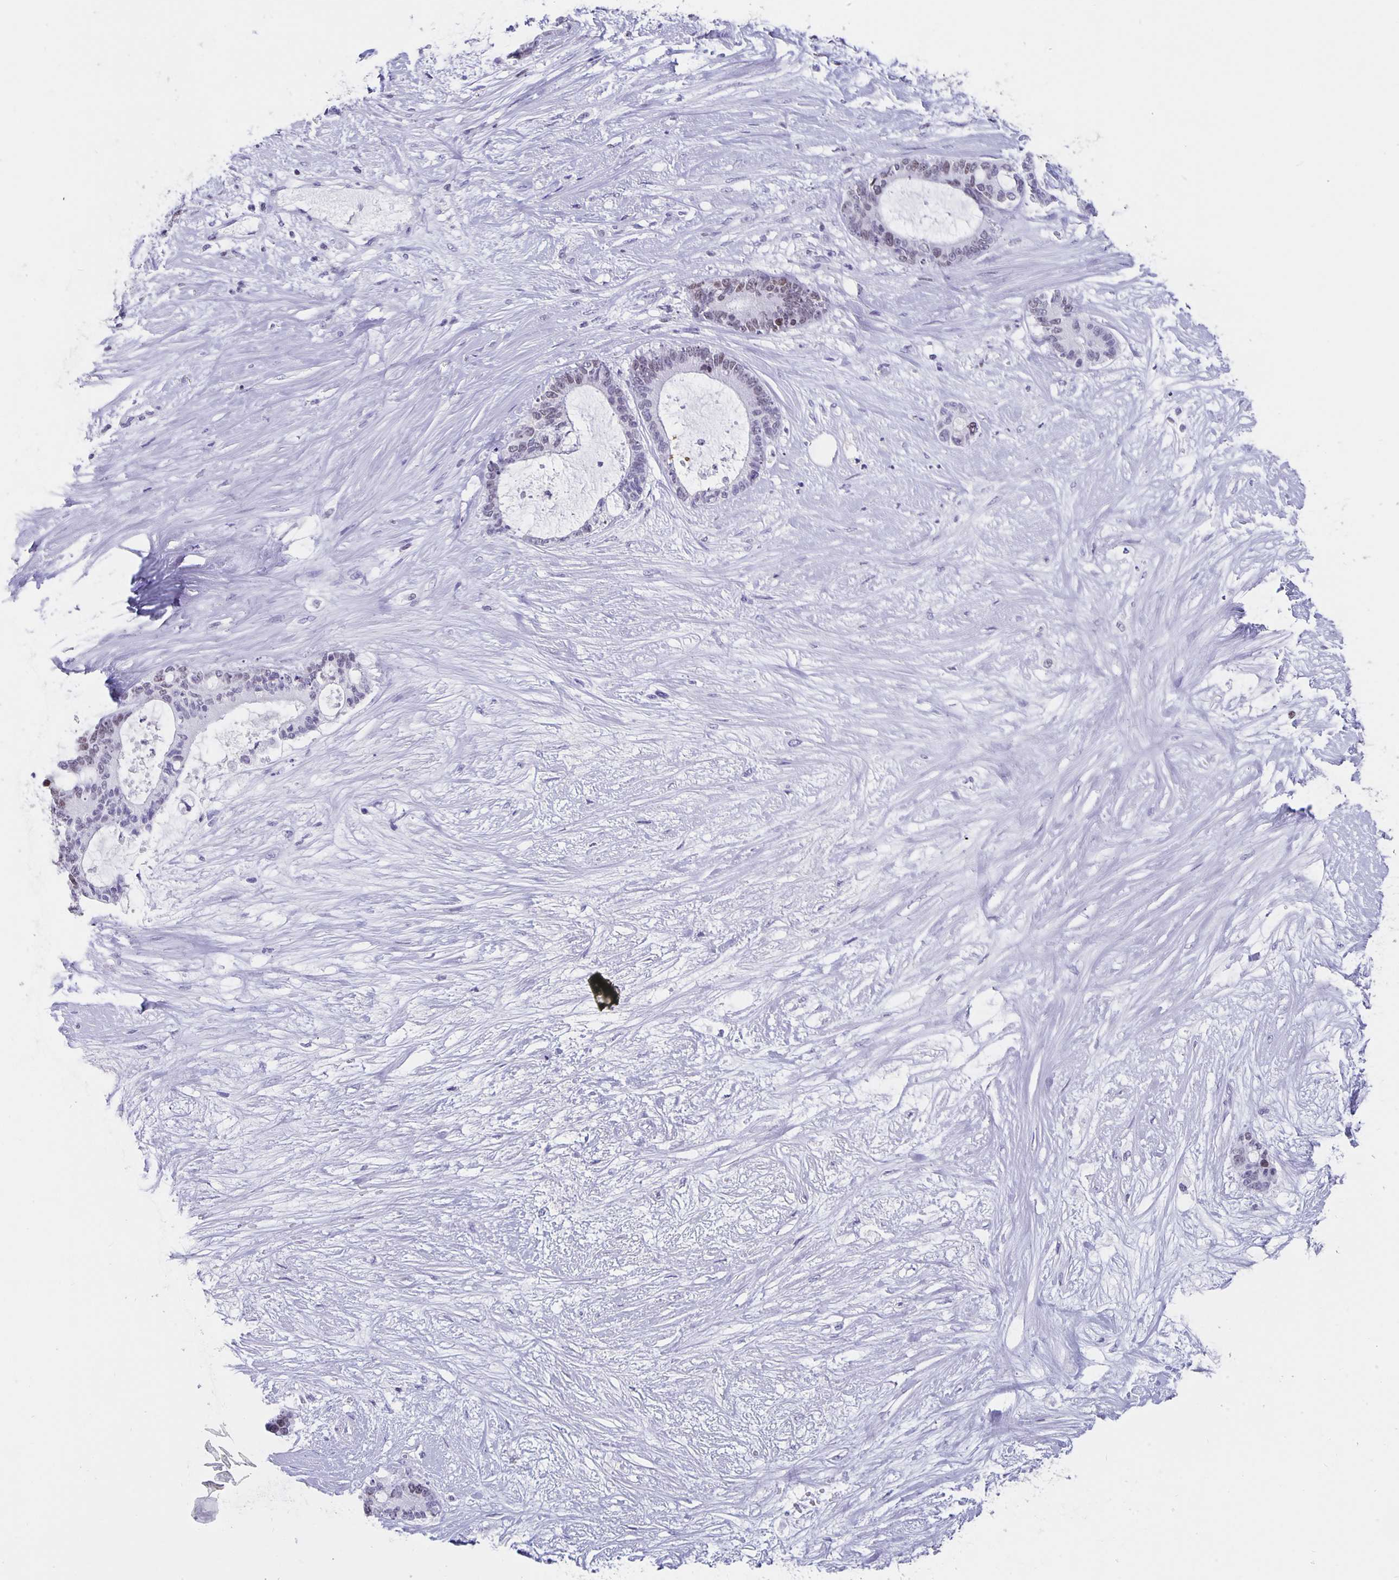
{"staining": {"intensity": "weak", "quantity": "<25%", "location": "nuclear"}, "tissue": "liver cancer", "cell_type": "Tumor cells", "image_type": "cancer", "snomed": [{"axis": "morphology", "description": "Normal tissue, NOS"}, {"axis": "morphology", "description": "Cholangiocarcinoma"}, {"axis": "topography", "description": "Liver"}, {"axis": "topography", "description": "Peripheral nerve tissue"}], "caption": "There is no significant expression in tumor cells of liver cancer.", "gene": "SATB2", "patient": {"sex": "female", "age": 73}}